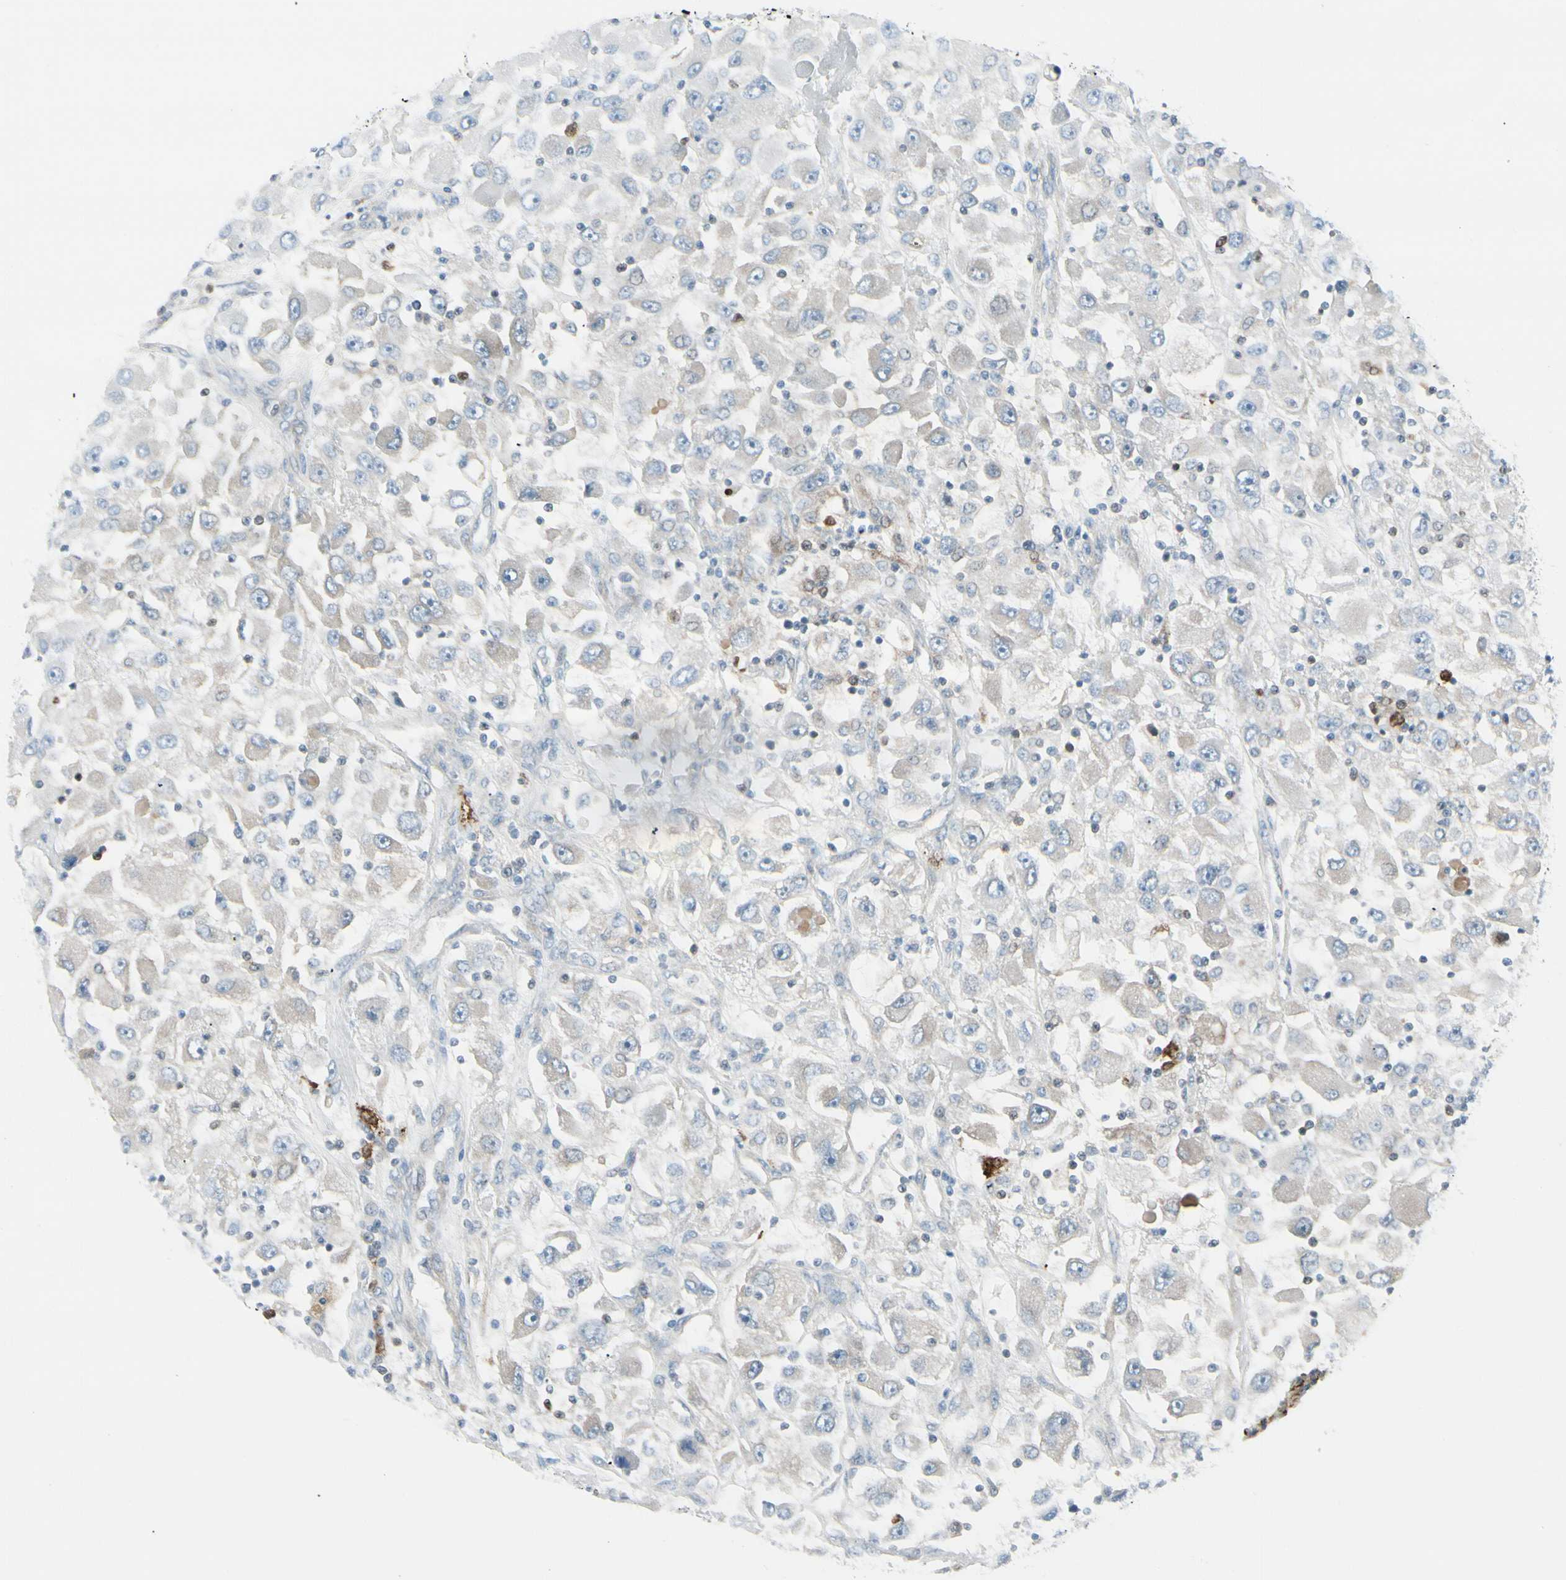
{"staining": {"intensity": "negative", "quantity": "none", "location": "none"}, "tissue": "renal cancer", "cell_type": "Tumor cells", "image_type": "cancer", "snomed": [{"axis": "morphology", "description": "Adenocarcinoma, NOS"}, {"axis": "topography", "description": "Kidney"}], "caption": "Tumor cells show no significant positivity in renal cancer (adenocarcinoma). (DAB immunohistochemistry (IHC) visualized using brightfield microscopy, high magnification).", "gene": "TRAF1", "patient": {"sex": "female", "age": 52}}